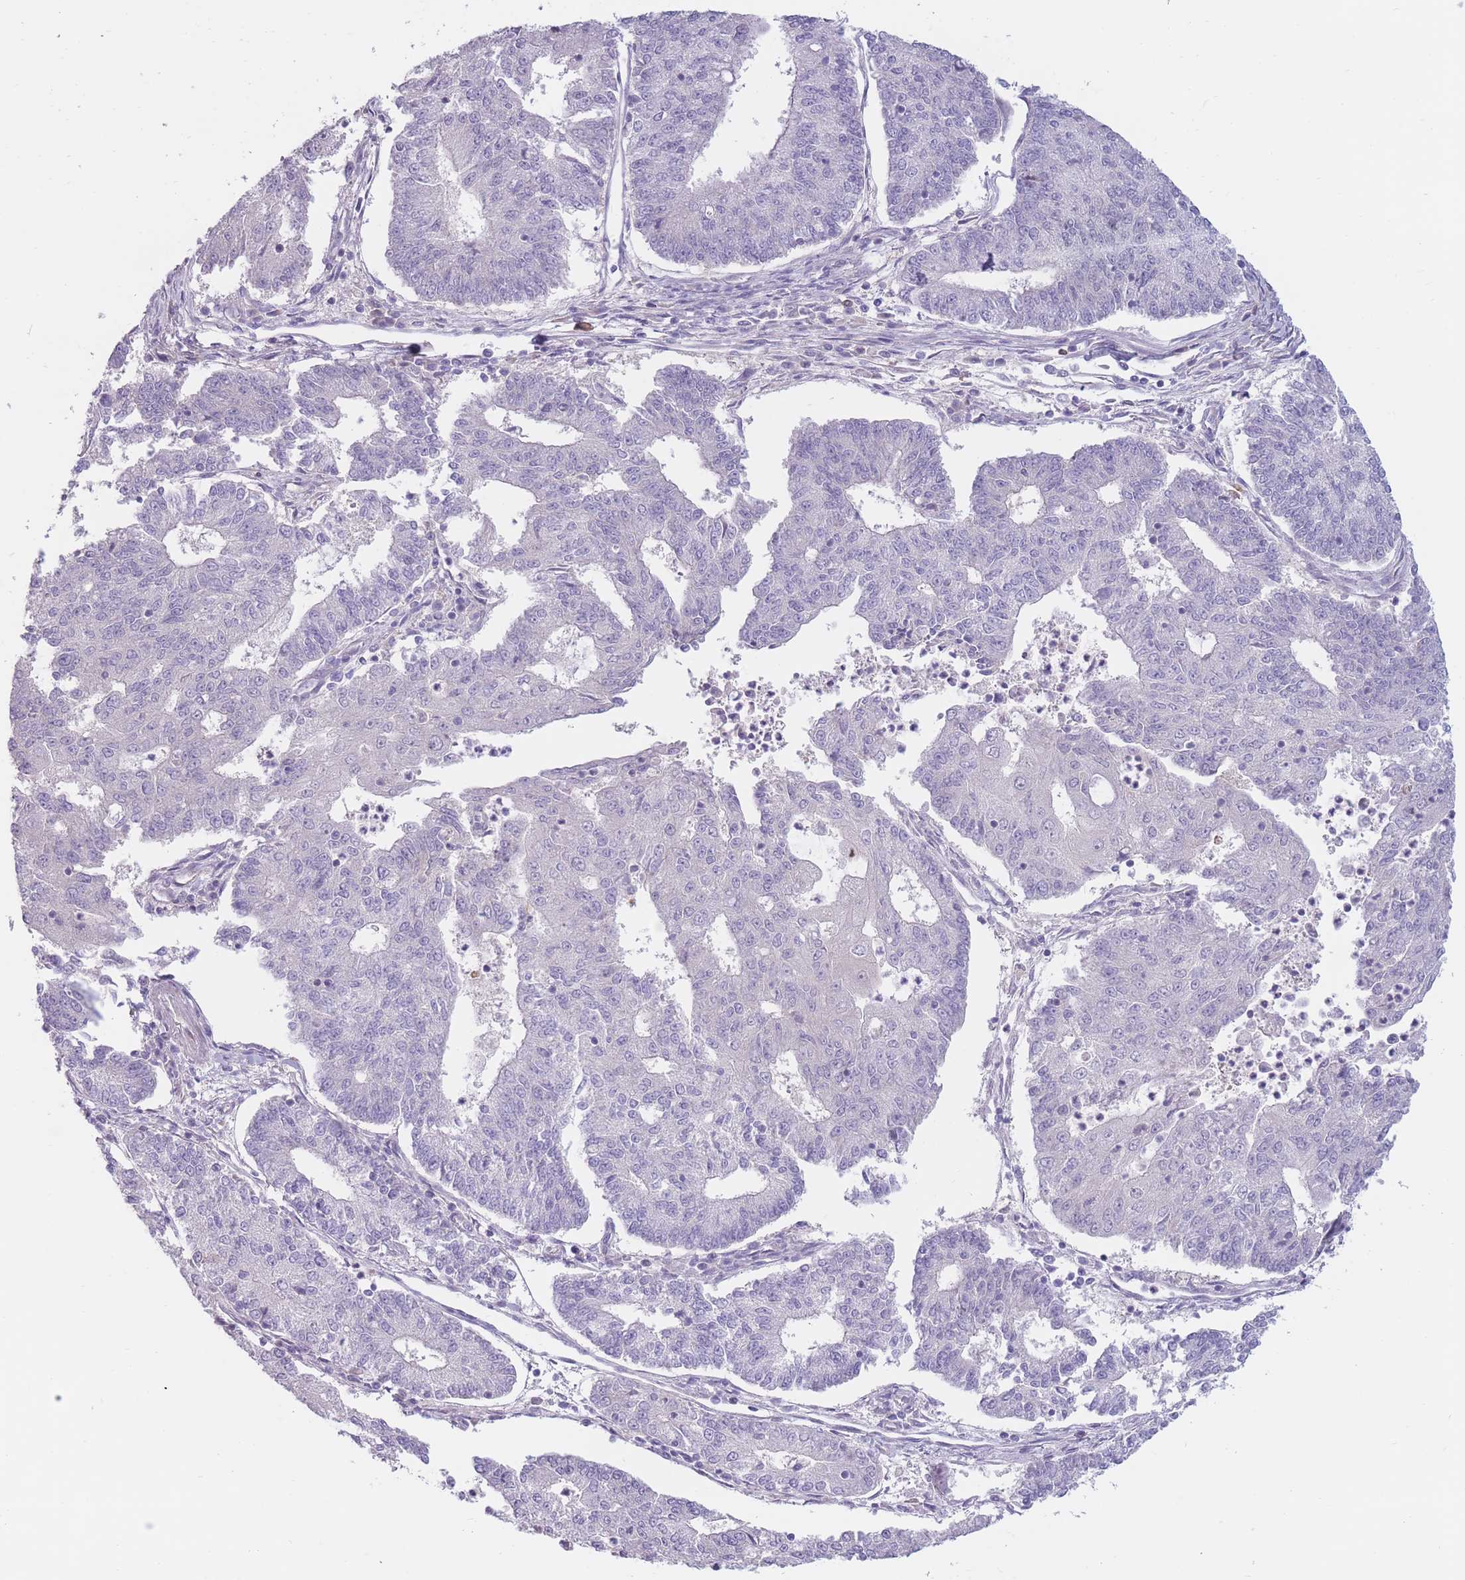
{"staining": {"intensity": "negative", "quantity": "none", "location": "none"}, "tissue": "endometrial cancer", "cell_type": "Tumor cells", "image_type": "cancer", "snomed": [{"axis": "morphology", "description": "Adenocarcinoma, NOS"}, {"axis": "topography", "description": "Endometrium"}], "caption": "Adenocarcinoma (endometrial) stained for a protein using immunohistochemistry exhibits no positivity tumor cells.", "gene": "PDE4A", "patient": {"sex": "female", "age": 56}}